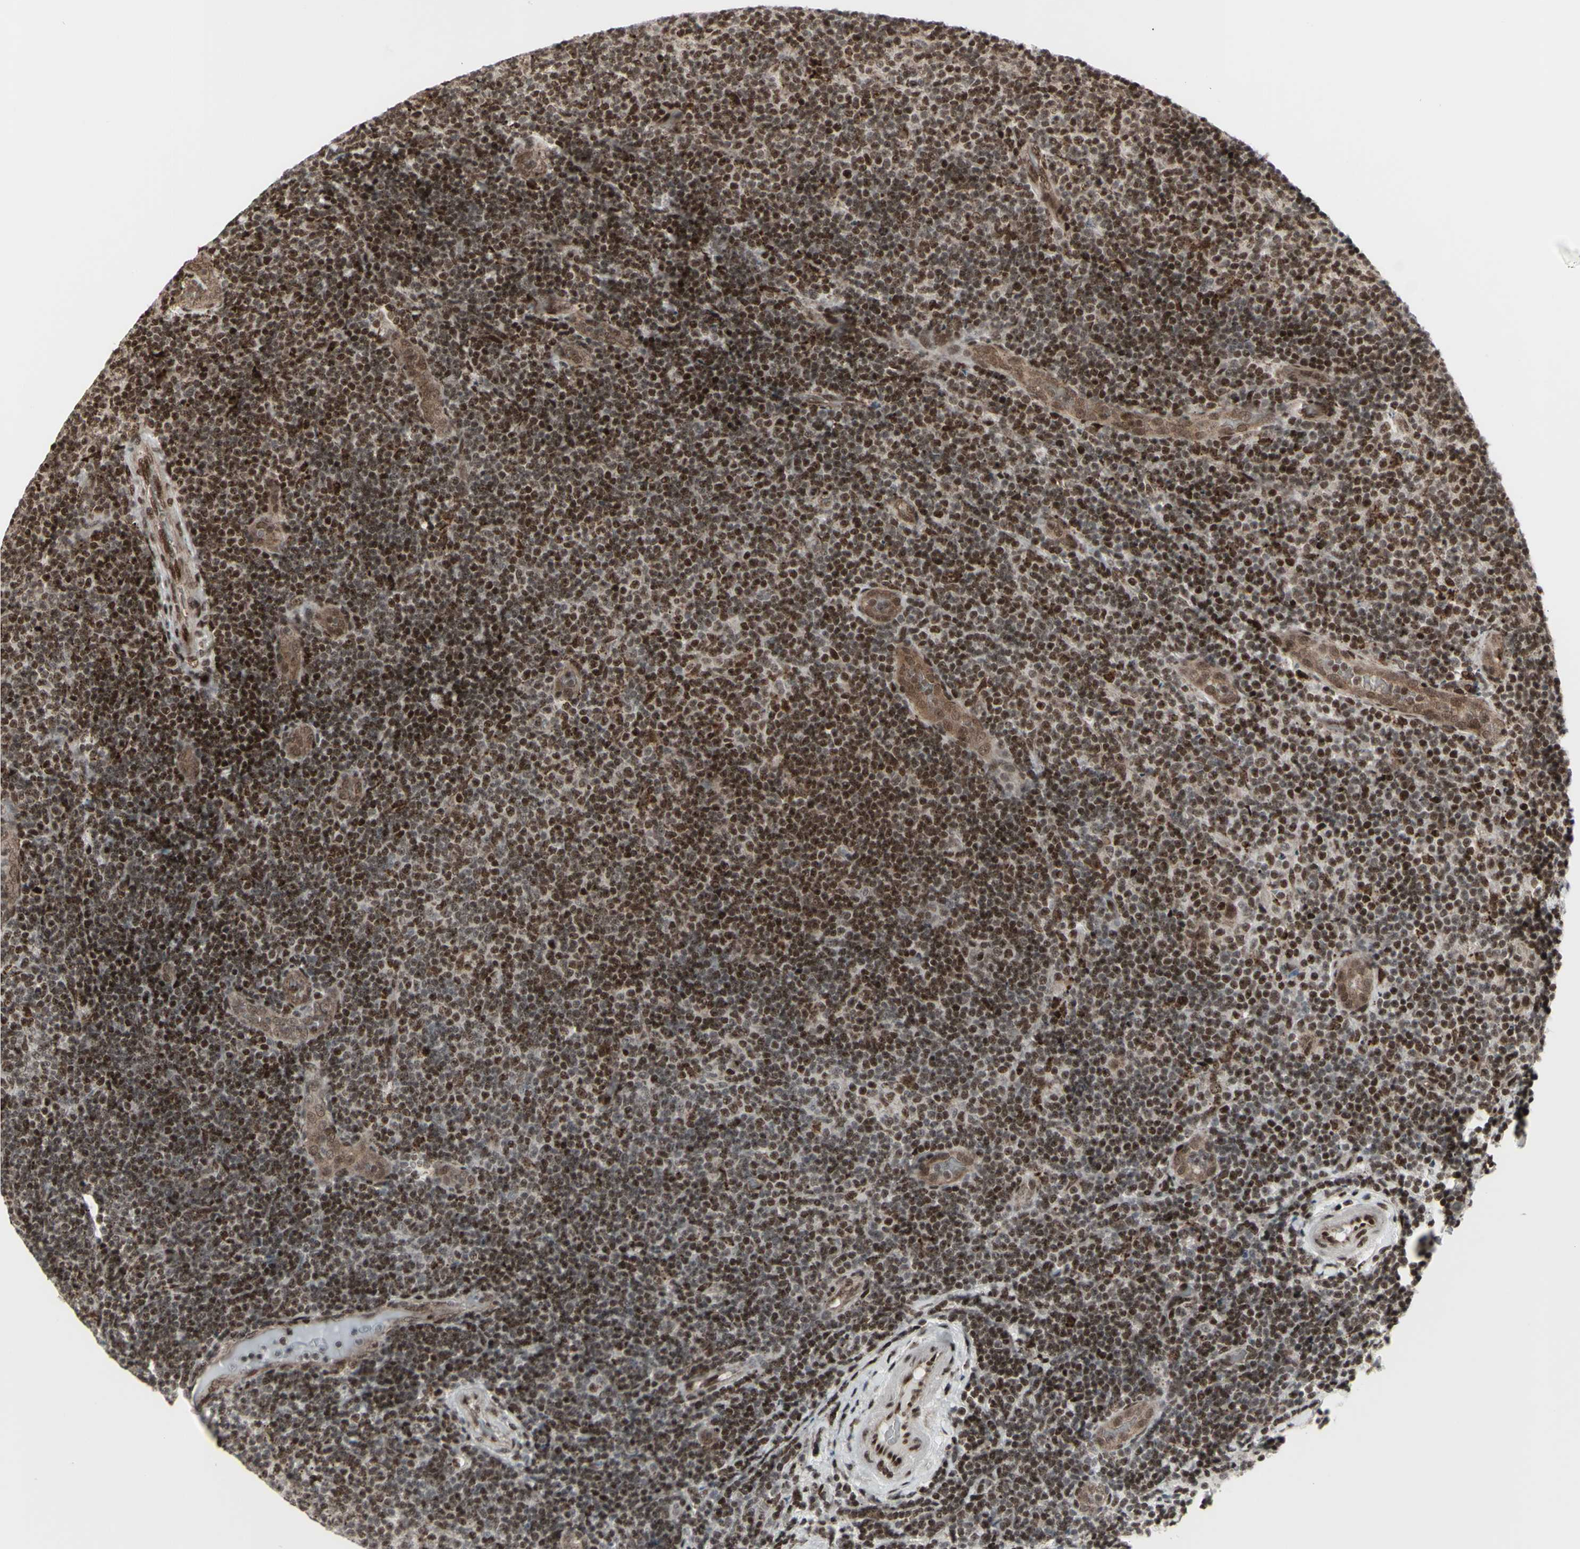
{"staining": {"intensity": "moderate", "quantity": ">75%", "location": "nuclear"}, "tissue": "lymphoma", "cell_type": "Tumor cells", "image_type": "cancer", "snomed": [{"axis": "morphology", "description": "Malignant lymphoma, non-Hodgkin's type, Low grade"}, {"axis": "topography", "description": "Lymph node"}], "caption": "This histopathology image shows immunohistochemistry (IHC) staining of human malignant lymphoma, non-Hodgkin's type (low-grade), with medium moderate nuclear expression in approximately >75% of tumor cells.", "gene": "CBX1", "patient": {"sex": "male", "age": 83}}